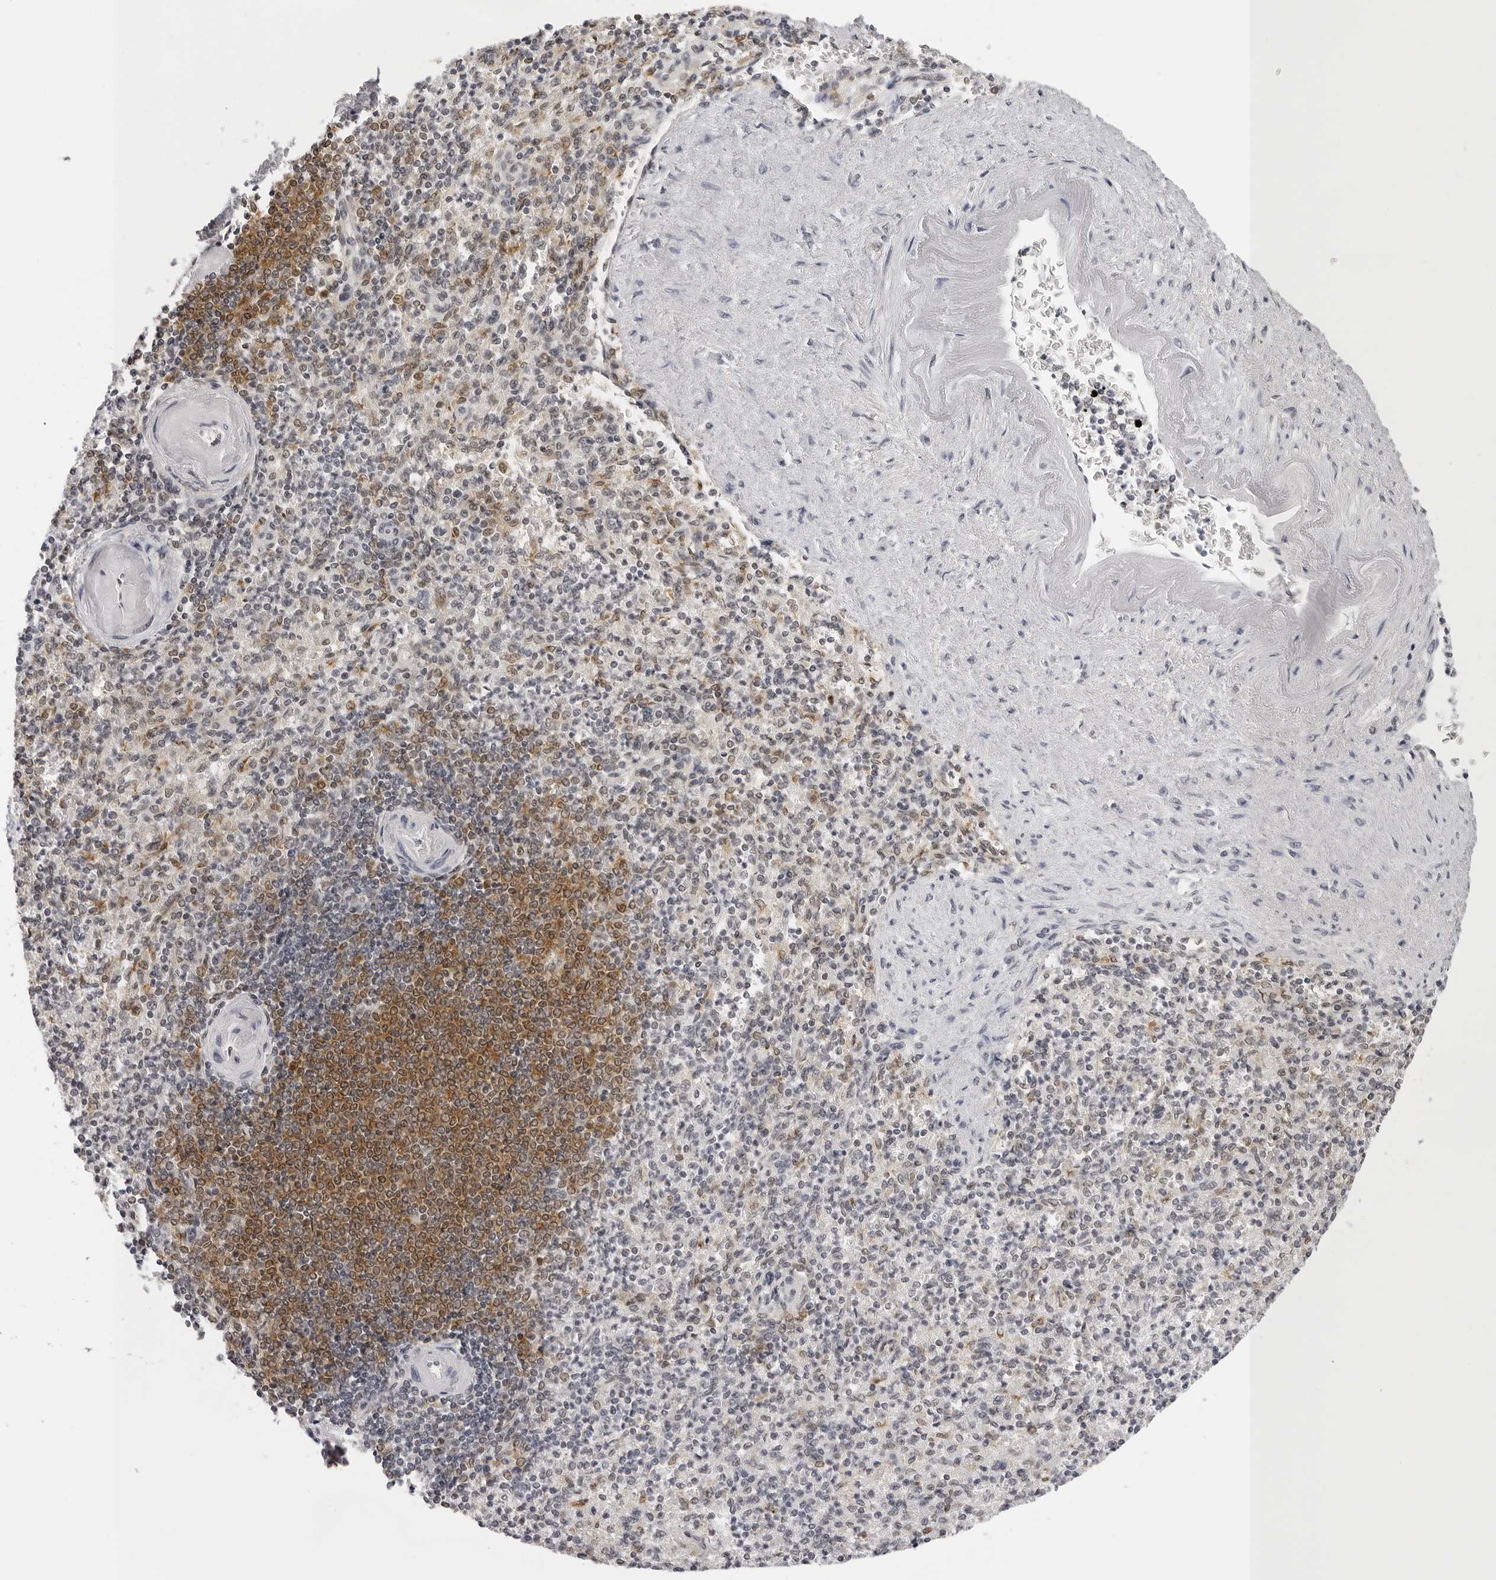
{"staining": {"intensity": "weak", "quantity": "<25%", "location": "cytoplasmic/membranous"}, "tissue": "spleen", "cell_type": "Cells in red pulp", "image_type": "normal", "snomed": [{"axis": "morphology", "description": "Normal tissue, NOS"}, {"axis": "topography", "description": "Spleen"}], "caption": "A high-resolution histopathology image shows immunohistochemistry (IHC) staining of benign spleen, which exhibits no significant expression in cells in red pulp. (DAB (3,3'-diaminobenzidine) immunohistochemistry (IHC) with hematoxylin counter stain).", "gene": "WDR77", "patient": {"sex": "female", "age": 74}}